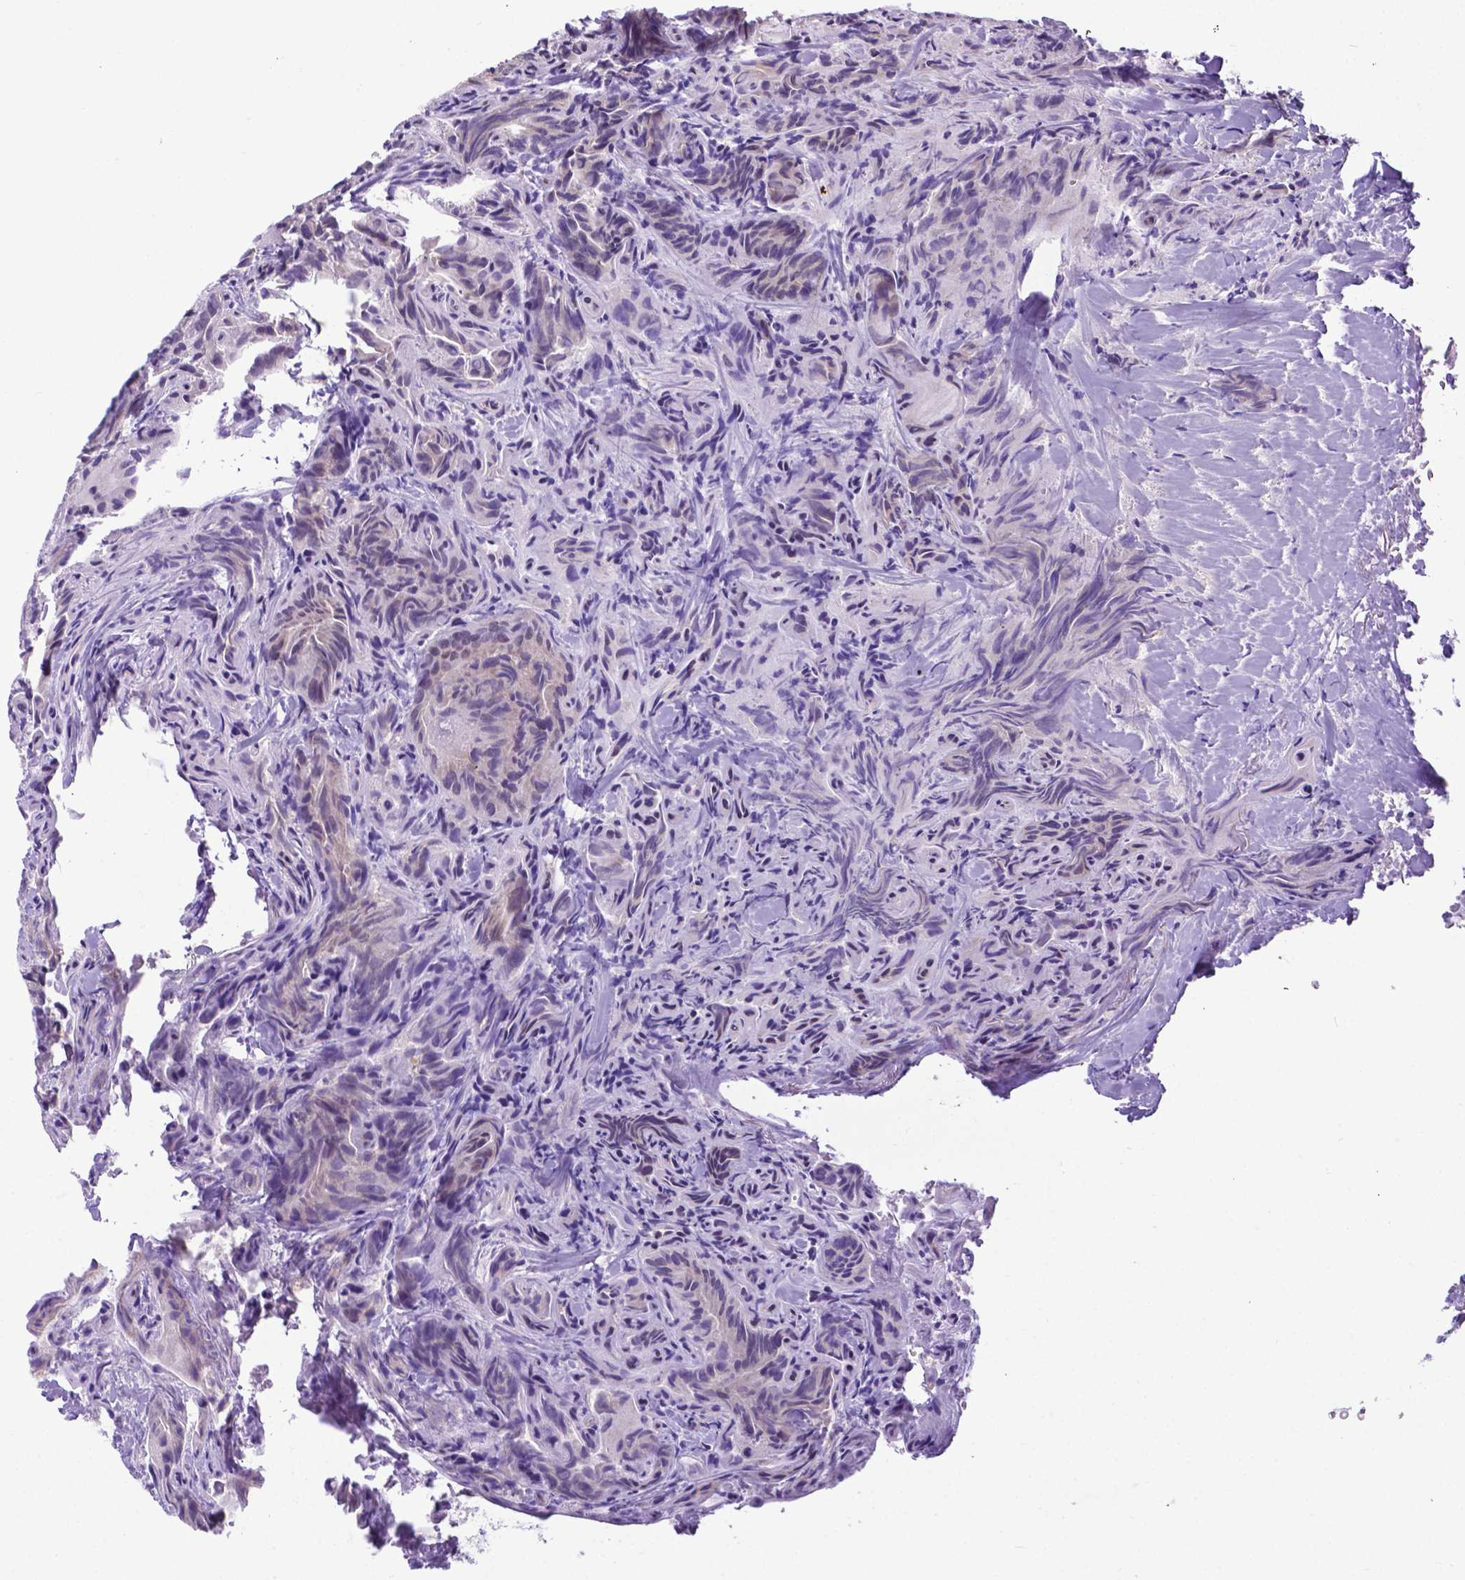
{"staining": {"intensity": "negative", "quantity": "none", "location": "none"}, "tissue": "thyroid cancer", "cell_type": "Tumor cells", "image_type": "cancer", "snomed": [{"axis": "morphology", "description": "Papillary adenocarcinoma, NOS"}, {"axis": "topography", "description": "Thyroid gland"}], "caption": "Immunohistochemistry of thyroid cancer reveals no expression in tumor cells.", "gene": "RPL6", "patient": {"sex": "female", "age": 75}}